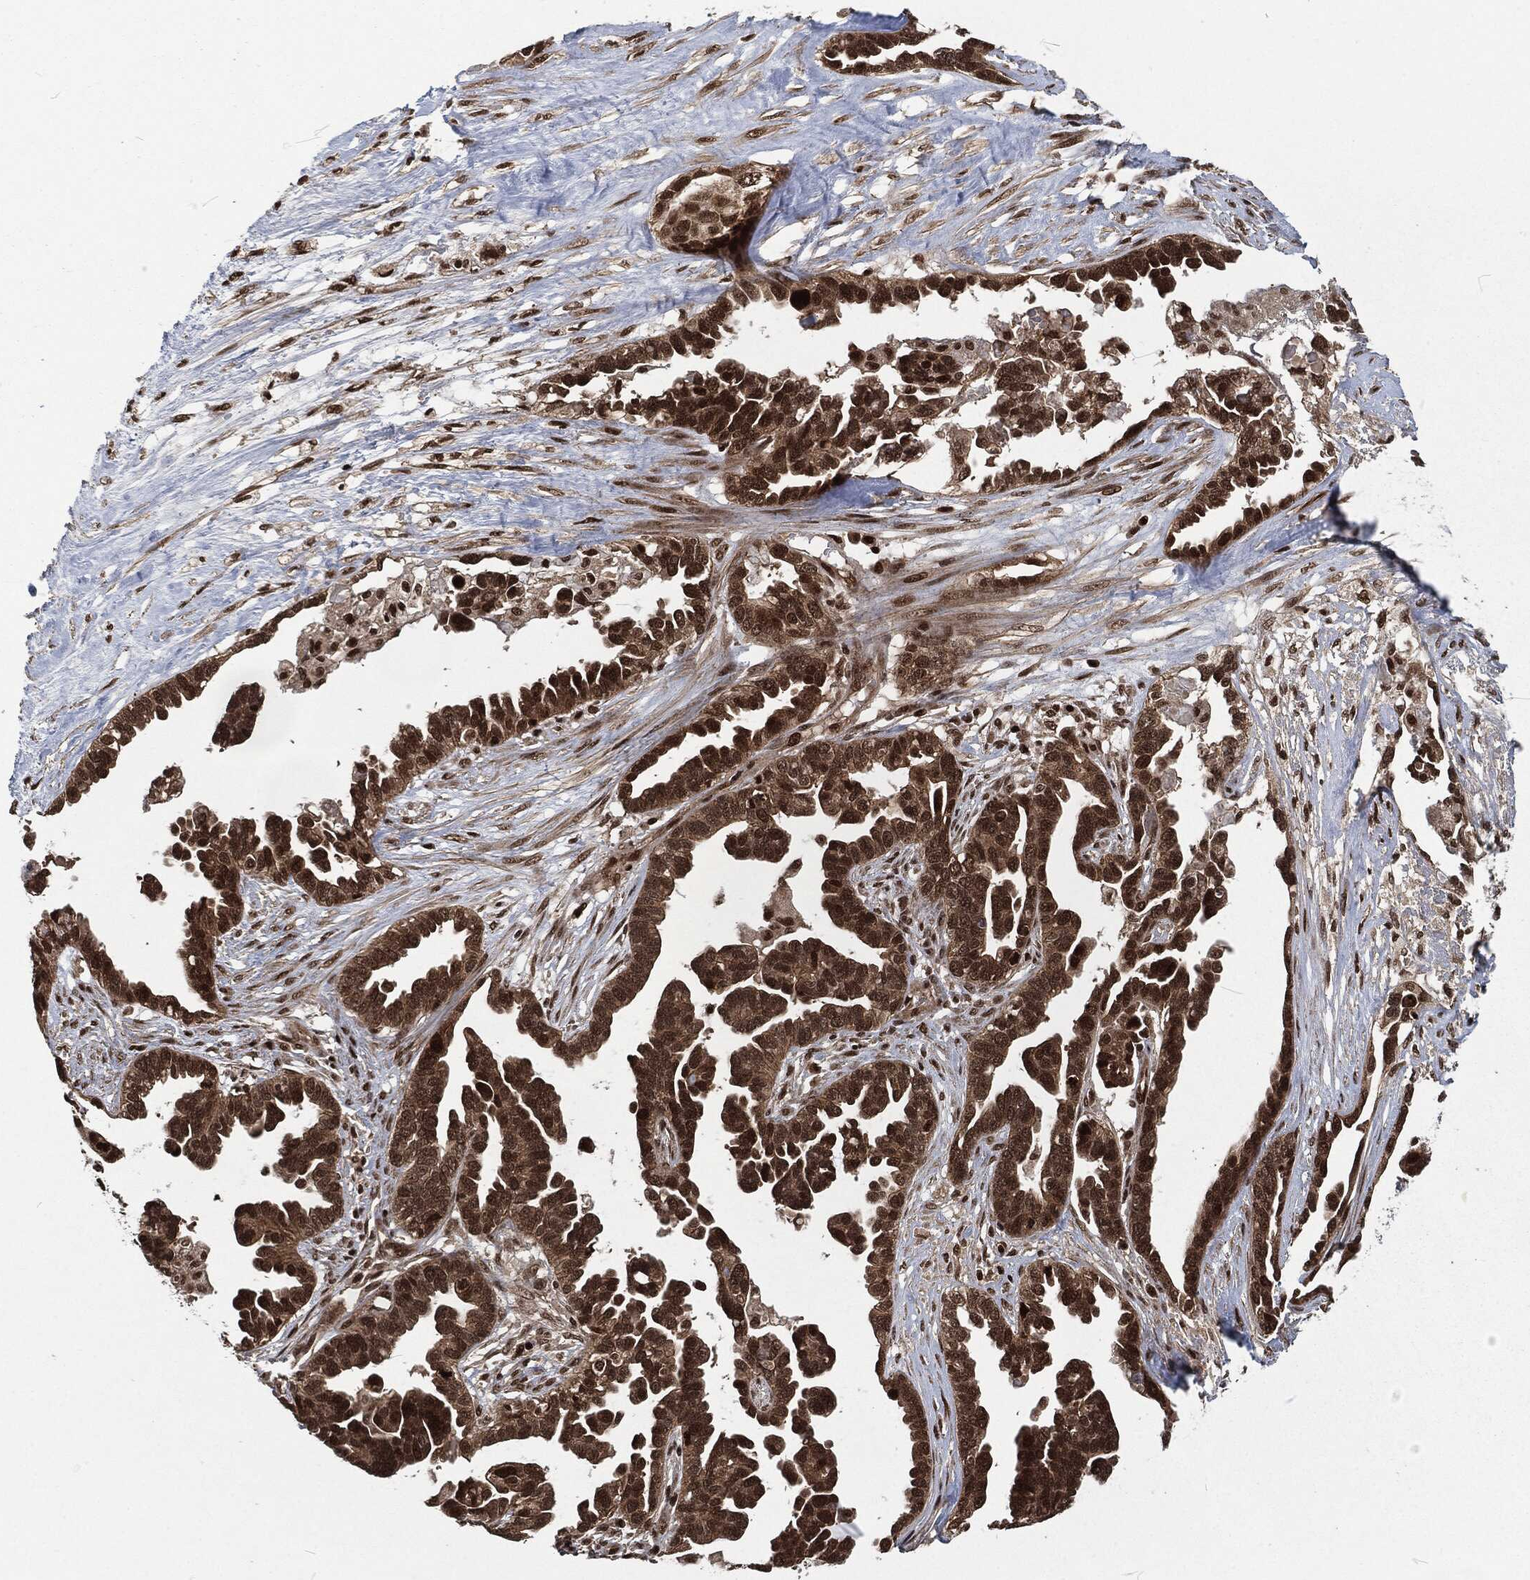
{"staining": {"intensity": "strong", "quantity": ">75%", "location": "cytoplasmic/membranous,nuclear"}, "tissue": "ovarian cancer", "cell_type": "Tumor cells", "image_type": "cancer", "snomed": [{"axis": "morphology", "description": "Cystadenocarcinoma, serous, NOS"}, {"axis": "topography", "description": "Ovary"}], "caption": "A brown stain highlights strong cytoplasmic/membranous and nuclear staining of a protein in ovarian cancer tumor cells.", "gene": "NGRN", "patient": {"sex": "female", "age": 54}}